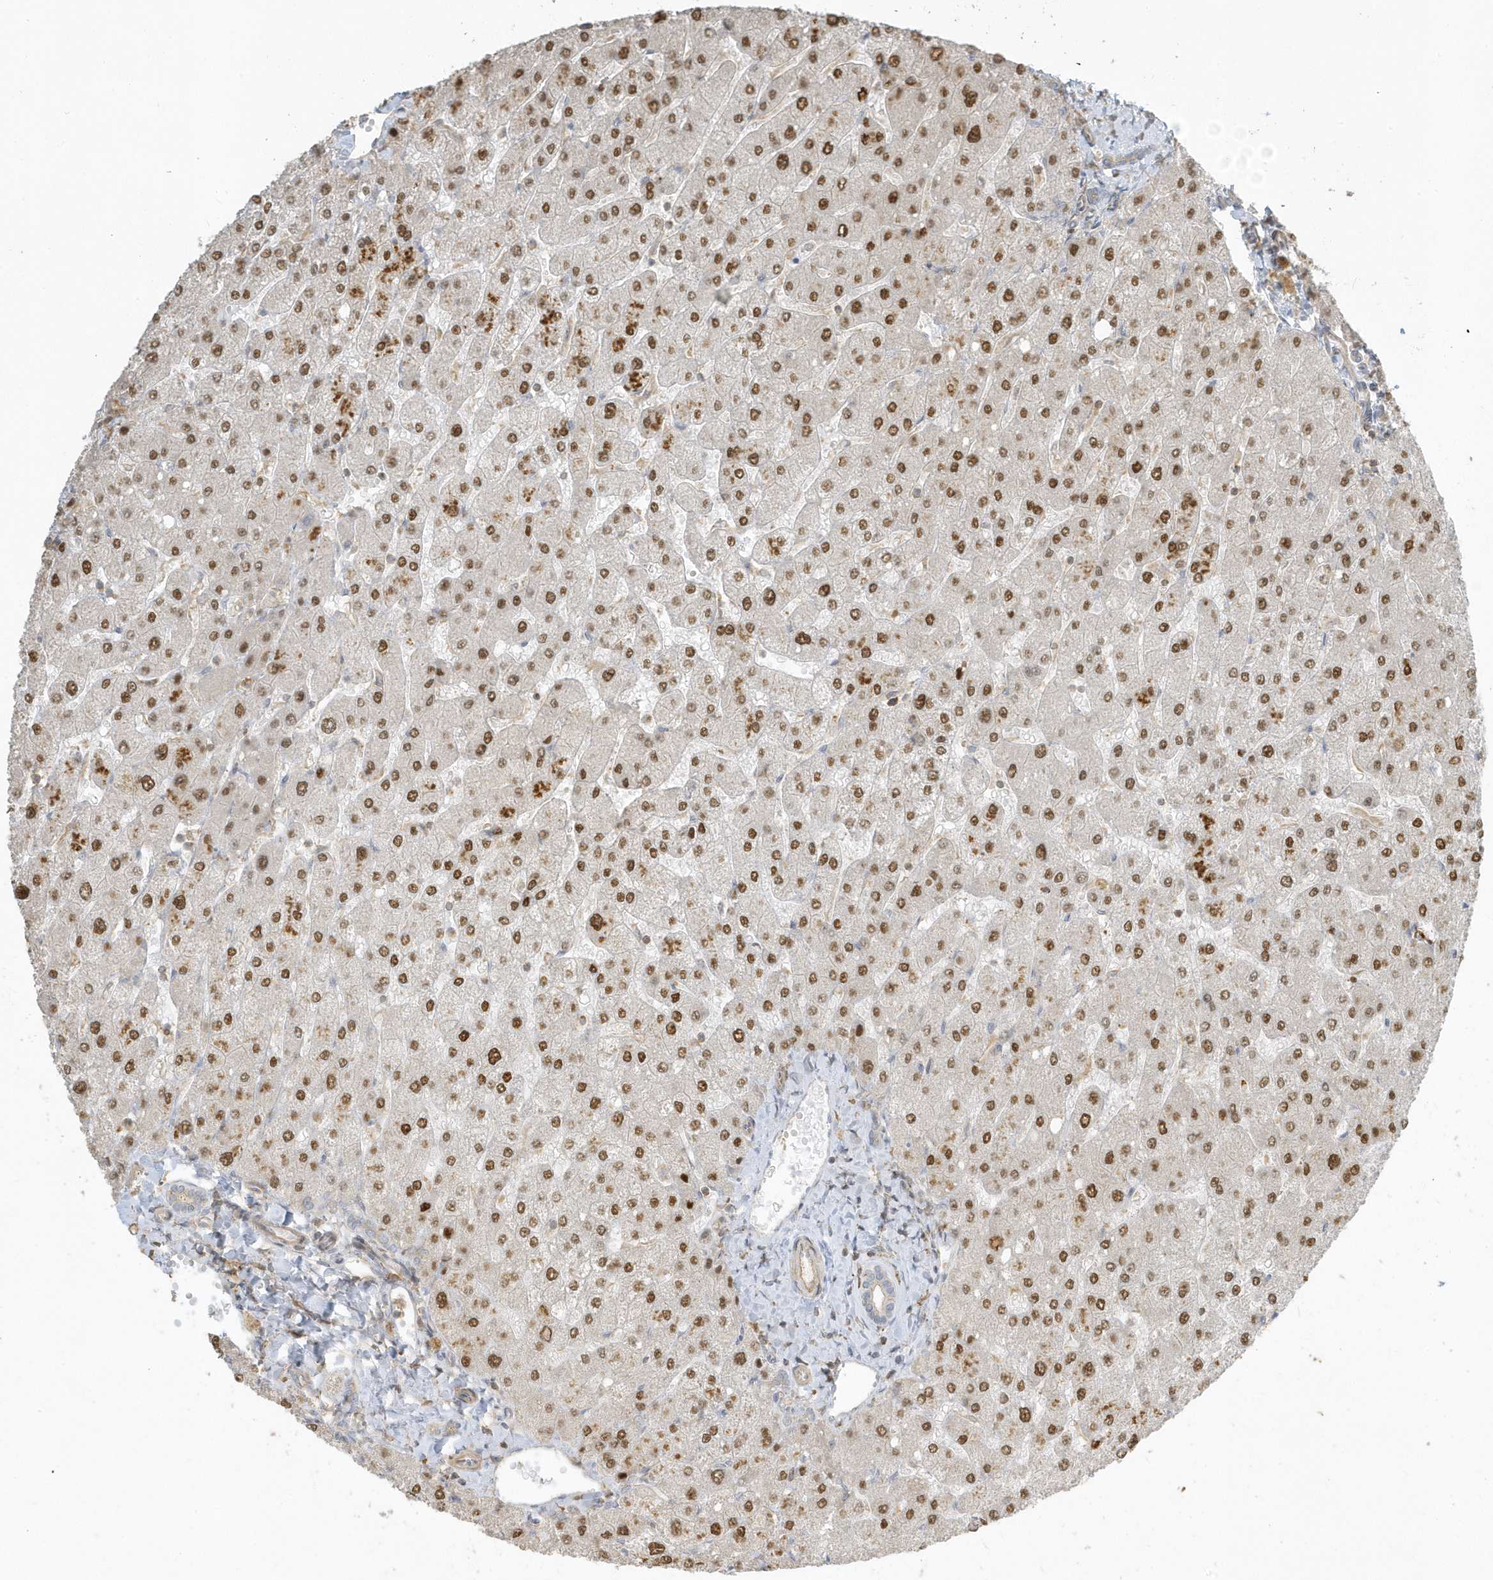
{"staining": {"intensity": "negative", "quantity": "none", "location": "none"}, "tissue": "liver", "cell_type": "Cholangiocytes", "image_type": "normal", "snomed": [{"axis": "morphology", "description": "Normal tissue, NOS"}, {"axis": "topography", "description": "Liver"}], "caption": "High power microscopy image of an immunohistochemistry image of unremarkable liver, revealing no significant expression in cholangiocytes.", "gene": "ZBTB8A", "patient": {"sex": "male", "age": 55}}